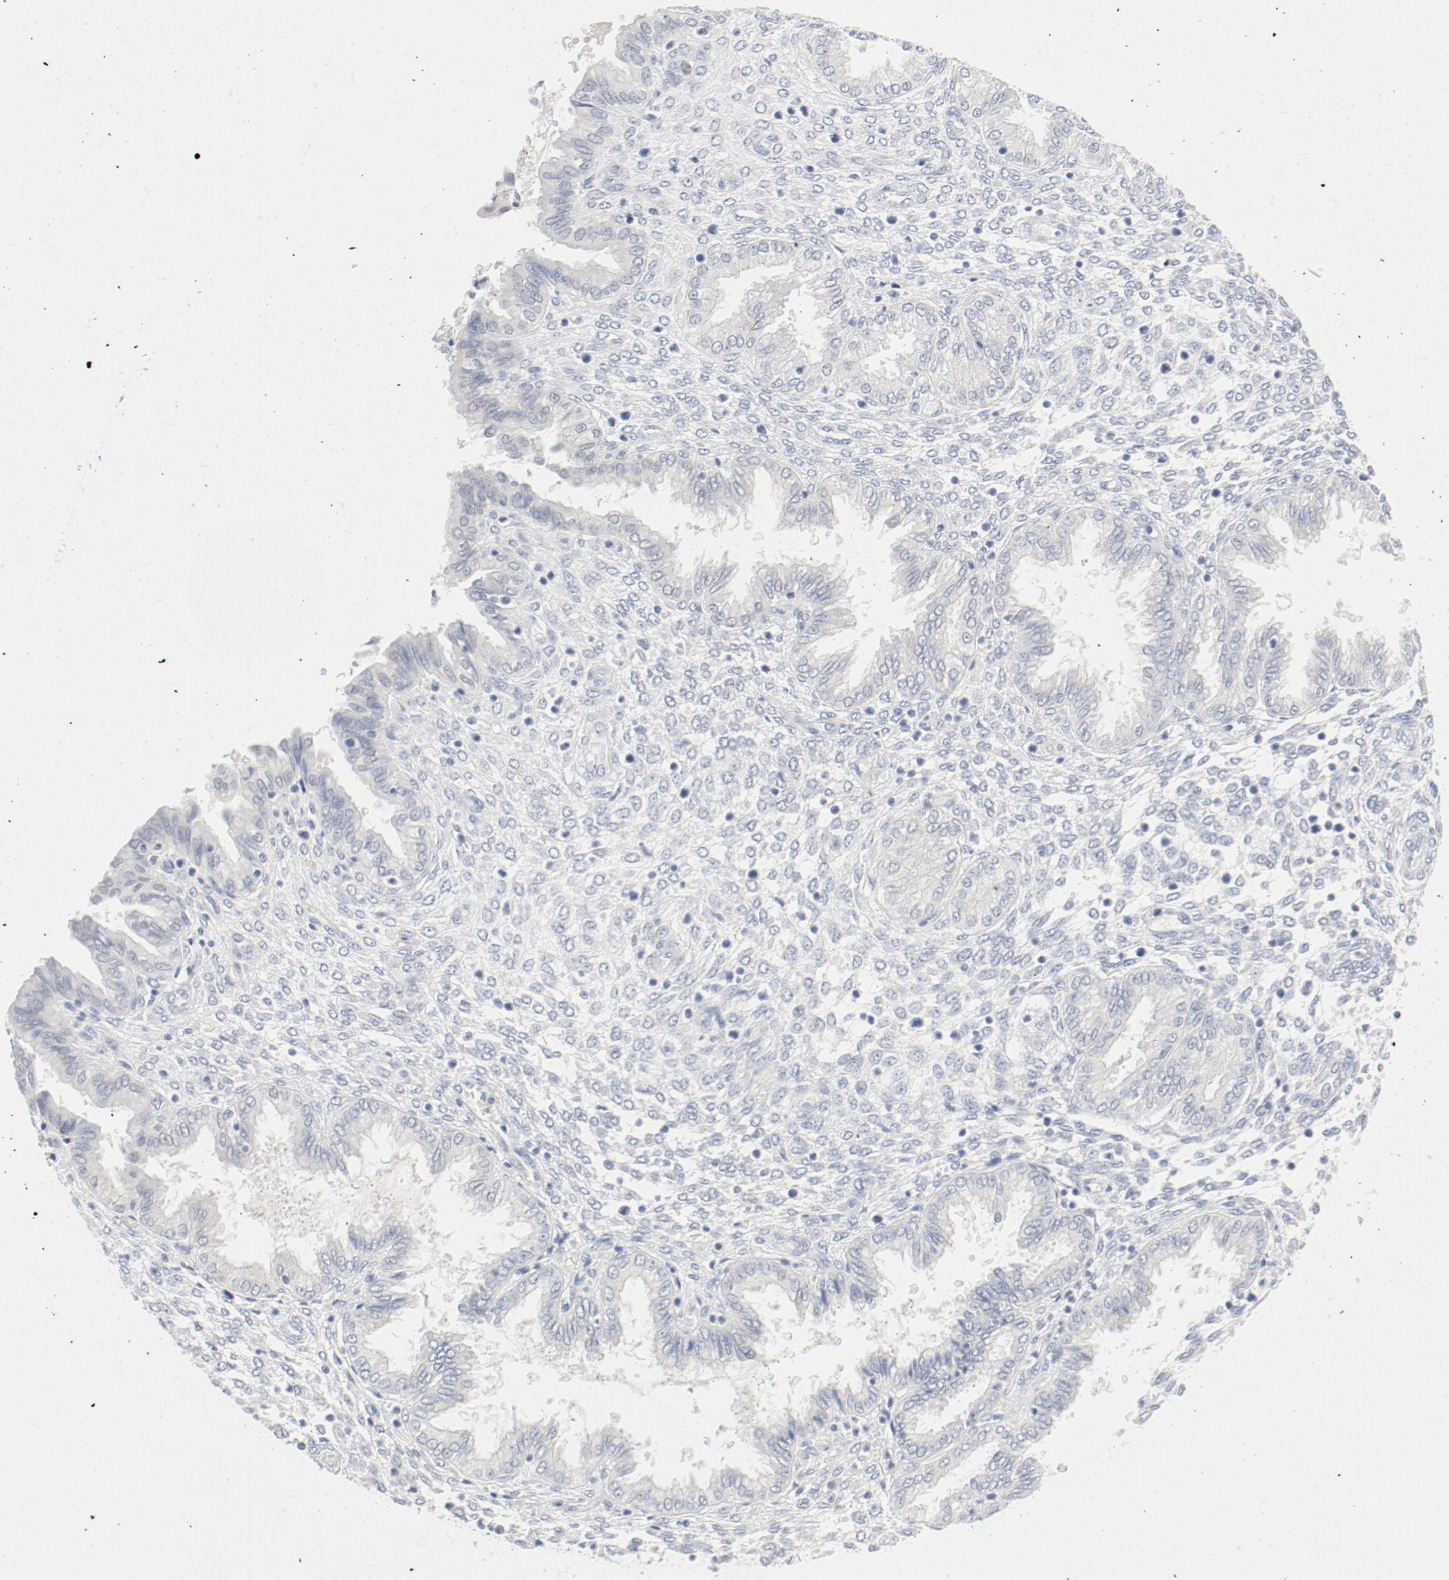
{"staining": {"intensity": "negative", "quantity": "none", "location": "none"}, "tissue": "endometrium", "cell_type": "Cells in endometrial stroma", "image_type": "normal", "snomed": [{"axis": "morphology", "description": "Normal tissue, NOS"}, {"axis": "topography", "description": "Endometrium"}], "caption": "IHC of benign human endometrium exhibits no staining in cells in endometrial stroma. (DAB immunohistochemistry, high magnification).", "gene": "PGM1", "patient": {"sex": "female", "age": 33}}